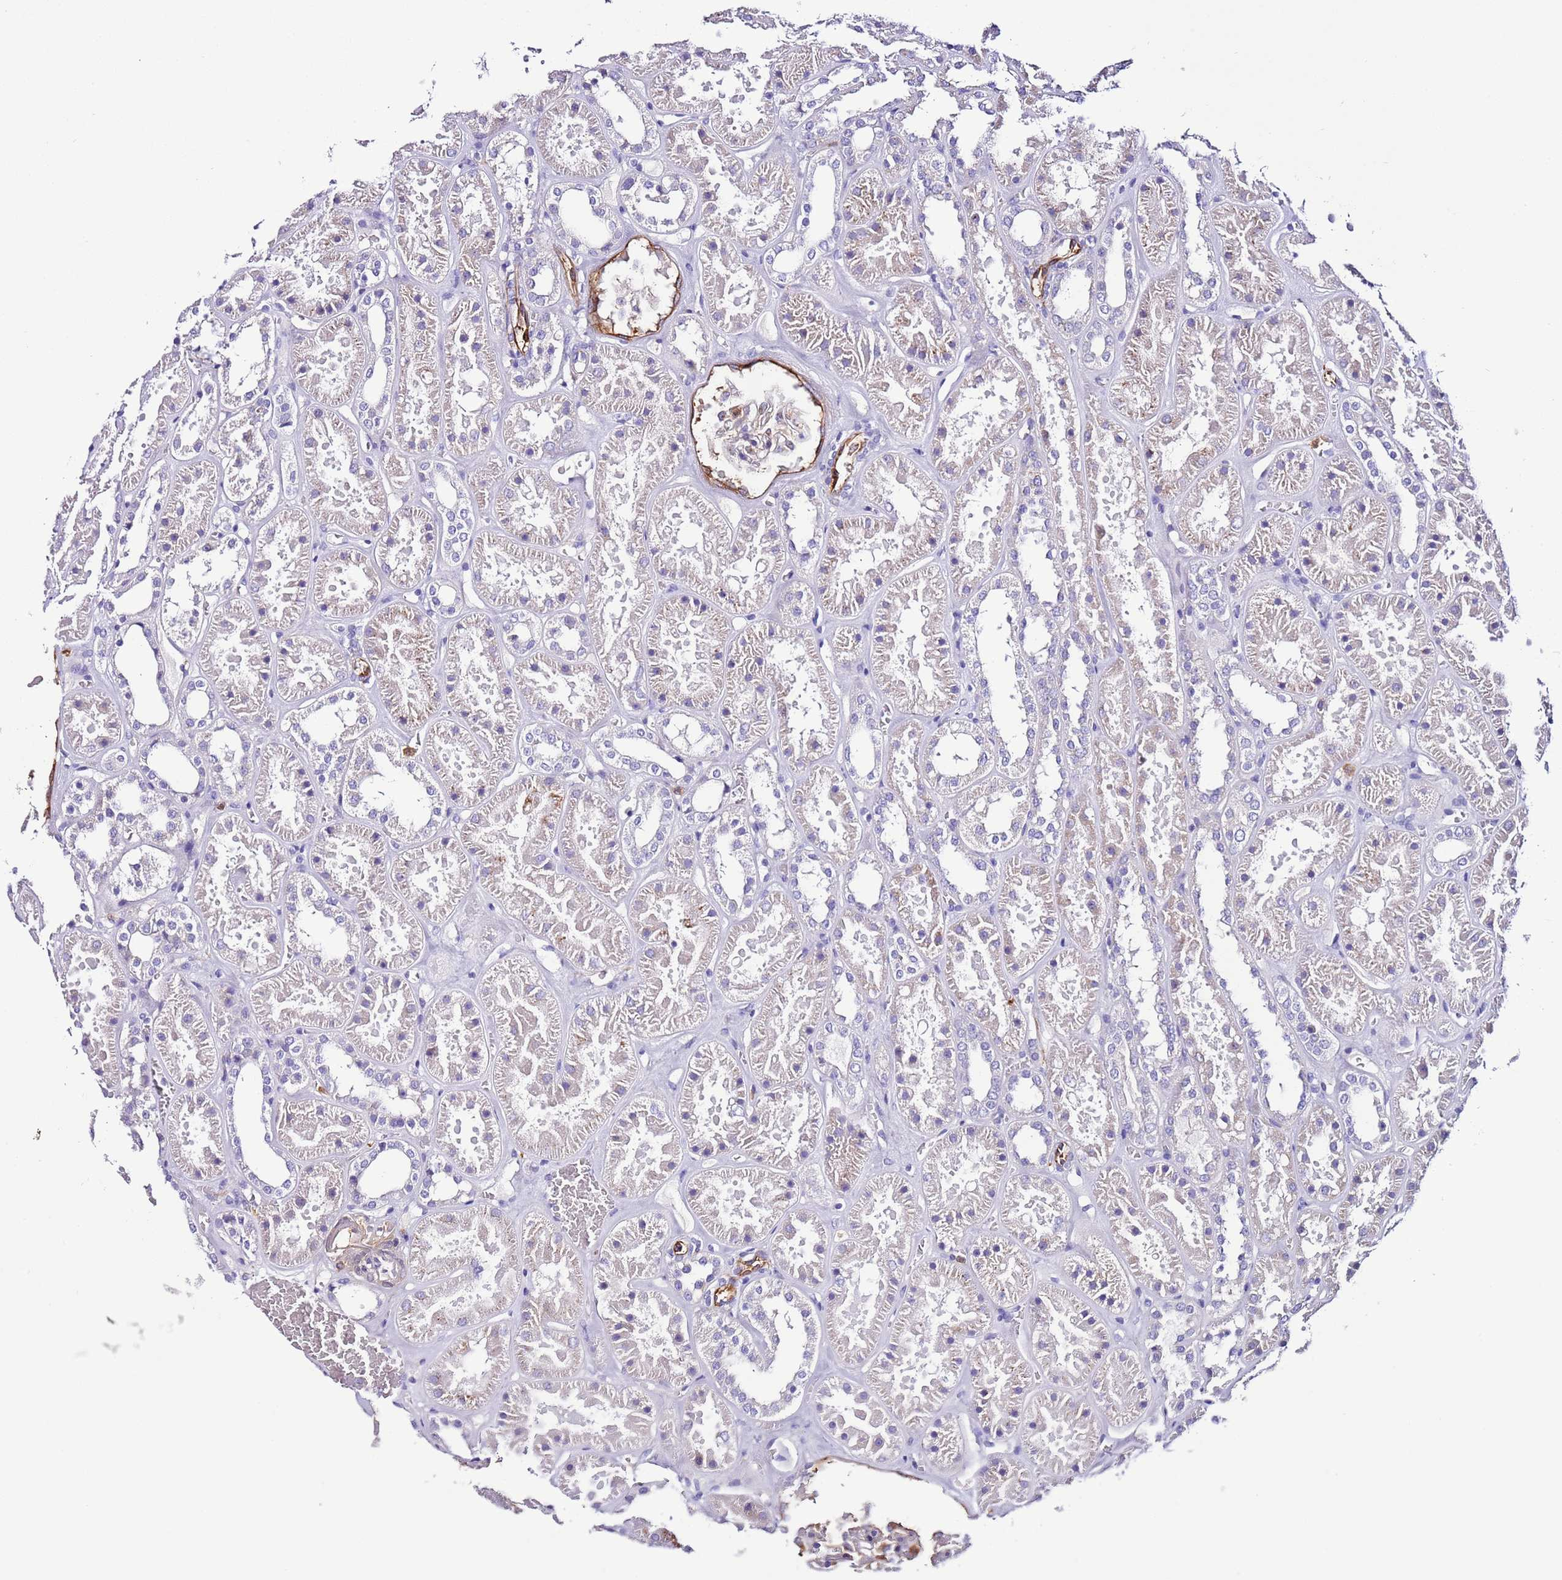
{"staining": {"intensity": "moderate", "quantity": "<25%", "location": "cytoplasmic/membranous"}, "tissue": "kidney", "cell_type": "Cells in glomeruli", "image_type": "normal", "snomed": [{"axis": "morphology", "description": "Normal tissue, NOS"}, {"axis": "topography", "description": "Kidney"}], "caption": "High-magnification brightfield microscopy of normal kidney stained with DAB (brown) and counterstained with hematoxylin (blue). cells in glomeruli exhibit moderate cytoplasmic/membranous positivity is seen in about<25% of cells. (DAB (3,3'-diaminobenzidine) IHC with brightfield microscopy, high magnification).", "gene": "FAM174C", "patient": {"sex": "female", "age": 41}}